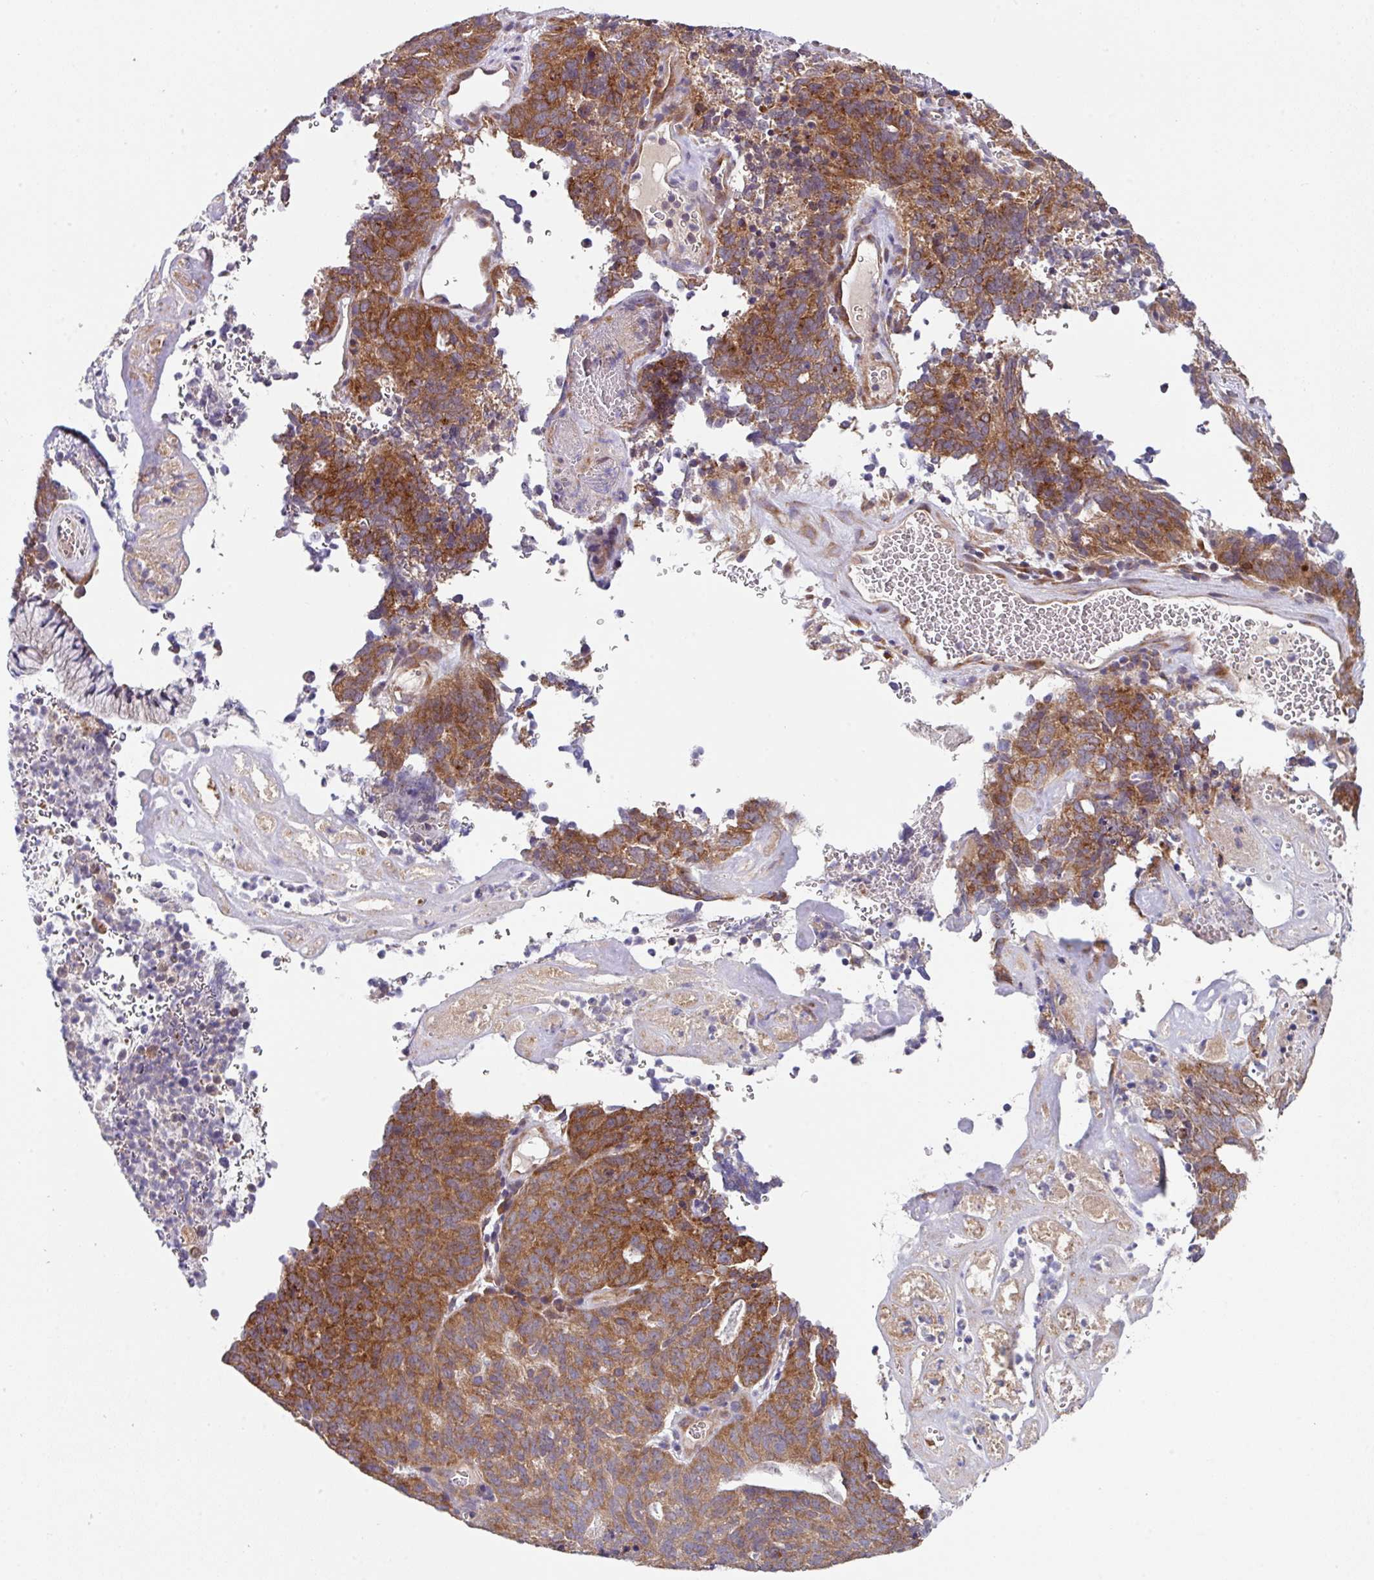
{"staining": {"intensity": "strong", "quantity": ">75%", "location": "cytoplasmic/membranous"}, "tissue": "cervical cancer", "cell_type": "Tumor cells", "image_type": "cancer", "snomed": [{"axis": "morphology", "description": "Adenocarcinoma, NOS"}, {"axis": "topography", "description": "Cervix"}], "caption": "A brown stain highlights strong cytoplasmic/membranous staining of a protein in cervical adenocarcinoma tumor cells.", "gene": "EIF4B", "patient": {"sex": "female", "age": 38}}